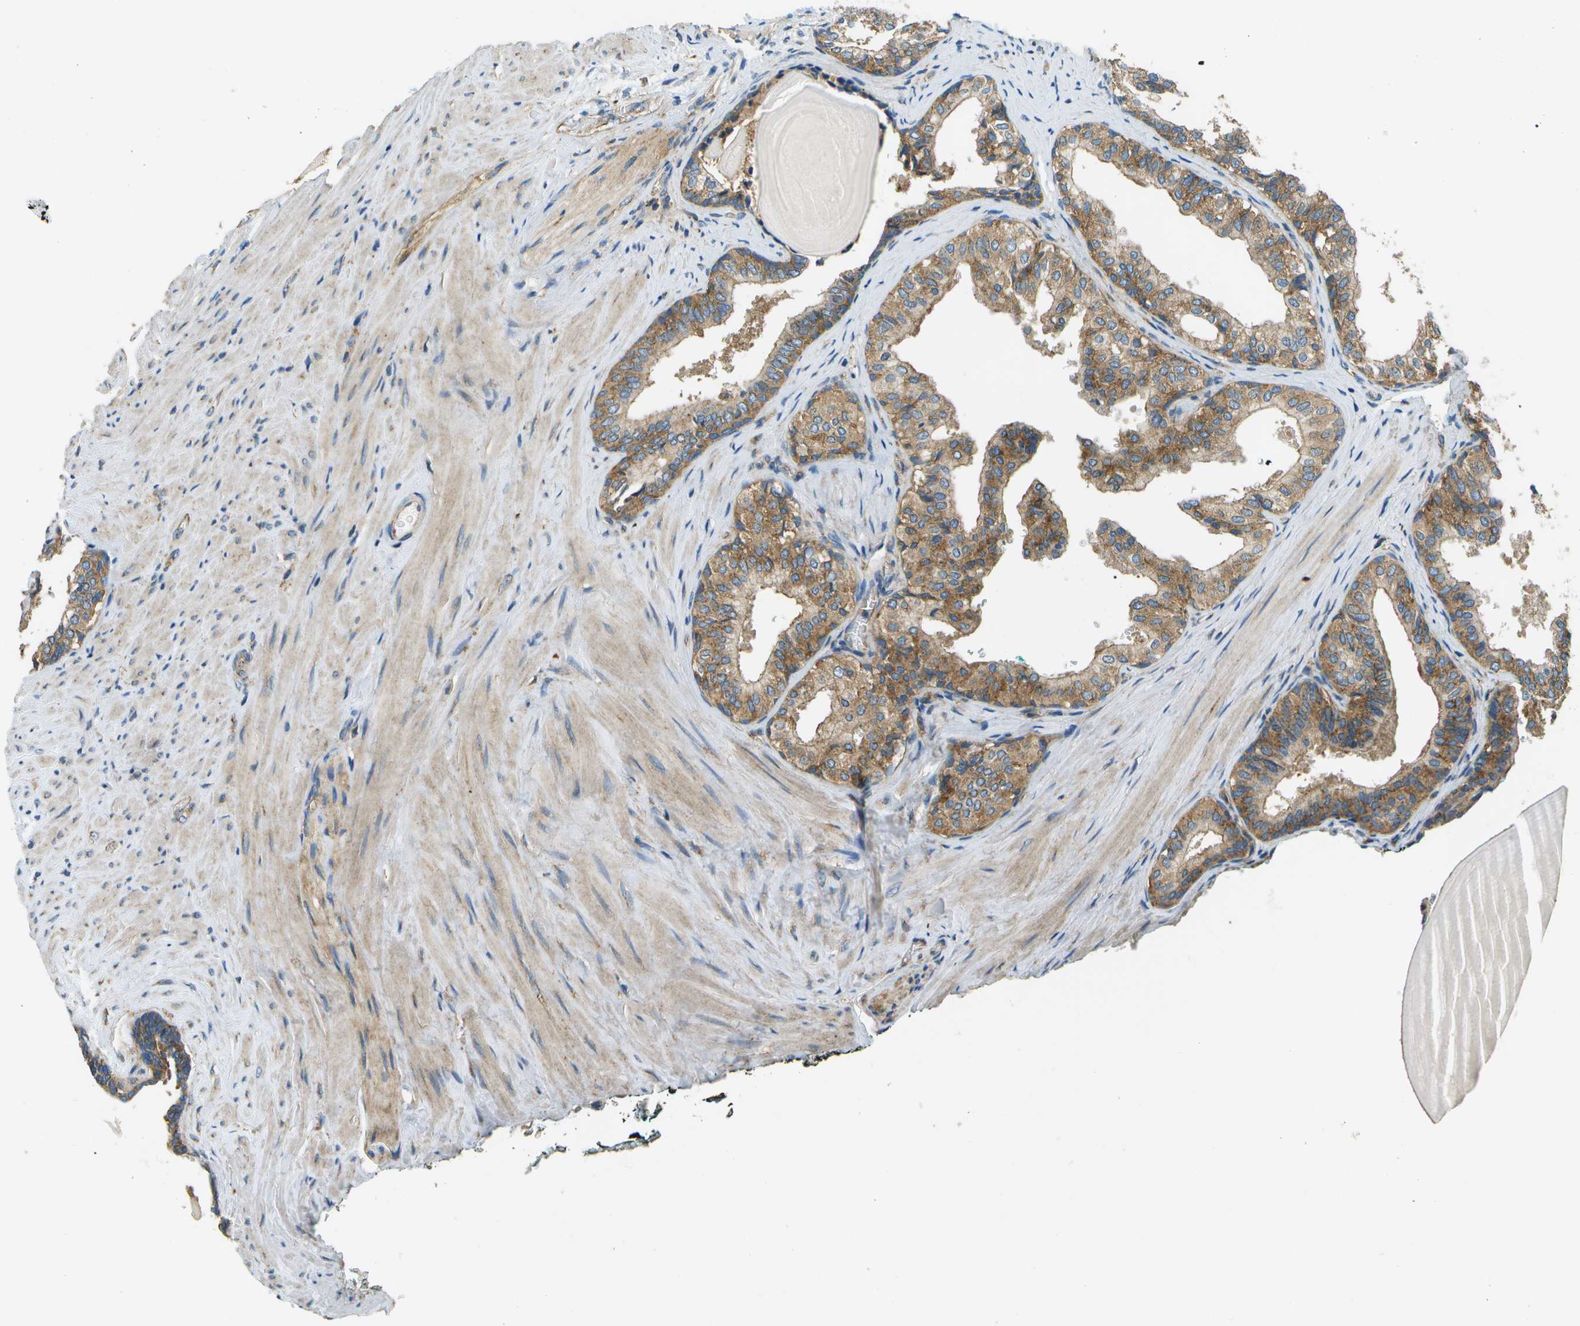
{"staining": {"intensity": "moderate", "quantity": ">75%", "location": "cytoplasmic/membranous"}, "tissue": "prostate cancer", "cell_type": "Tumor cells", "image_type": "cancer", "snomed": [{"axis": "morphology", "description": "Adenocarcinoma, Low grade"}, {"axis": "topography", "description": "Prostate"}], "caption": "Immunohistochemical staining of prostate cancer (low-grade adenocarcinoma) exhibits medium levels of moderate cytoplasmic/membranous staining in approximately >75% of tumor cells. The protein is shown in brown color, while the nuclei are stained blue.", "gene": "CLTC", "patient": {"sex": "male", "age": 60}}